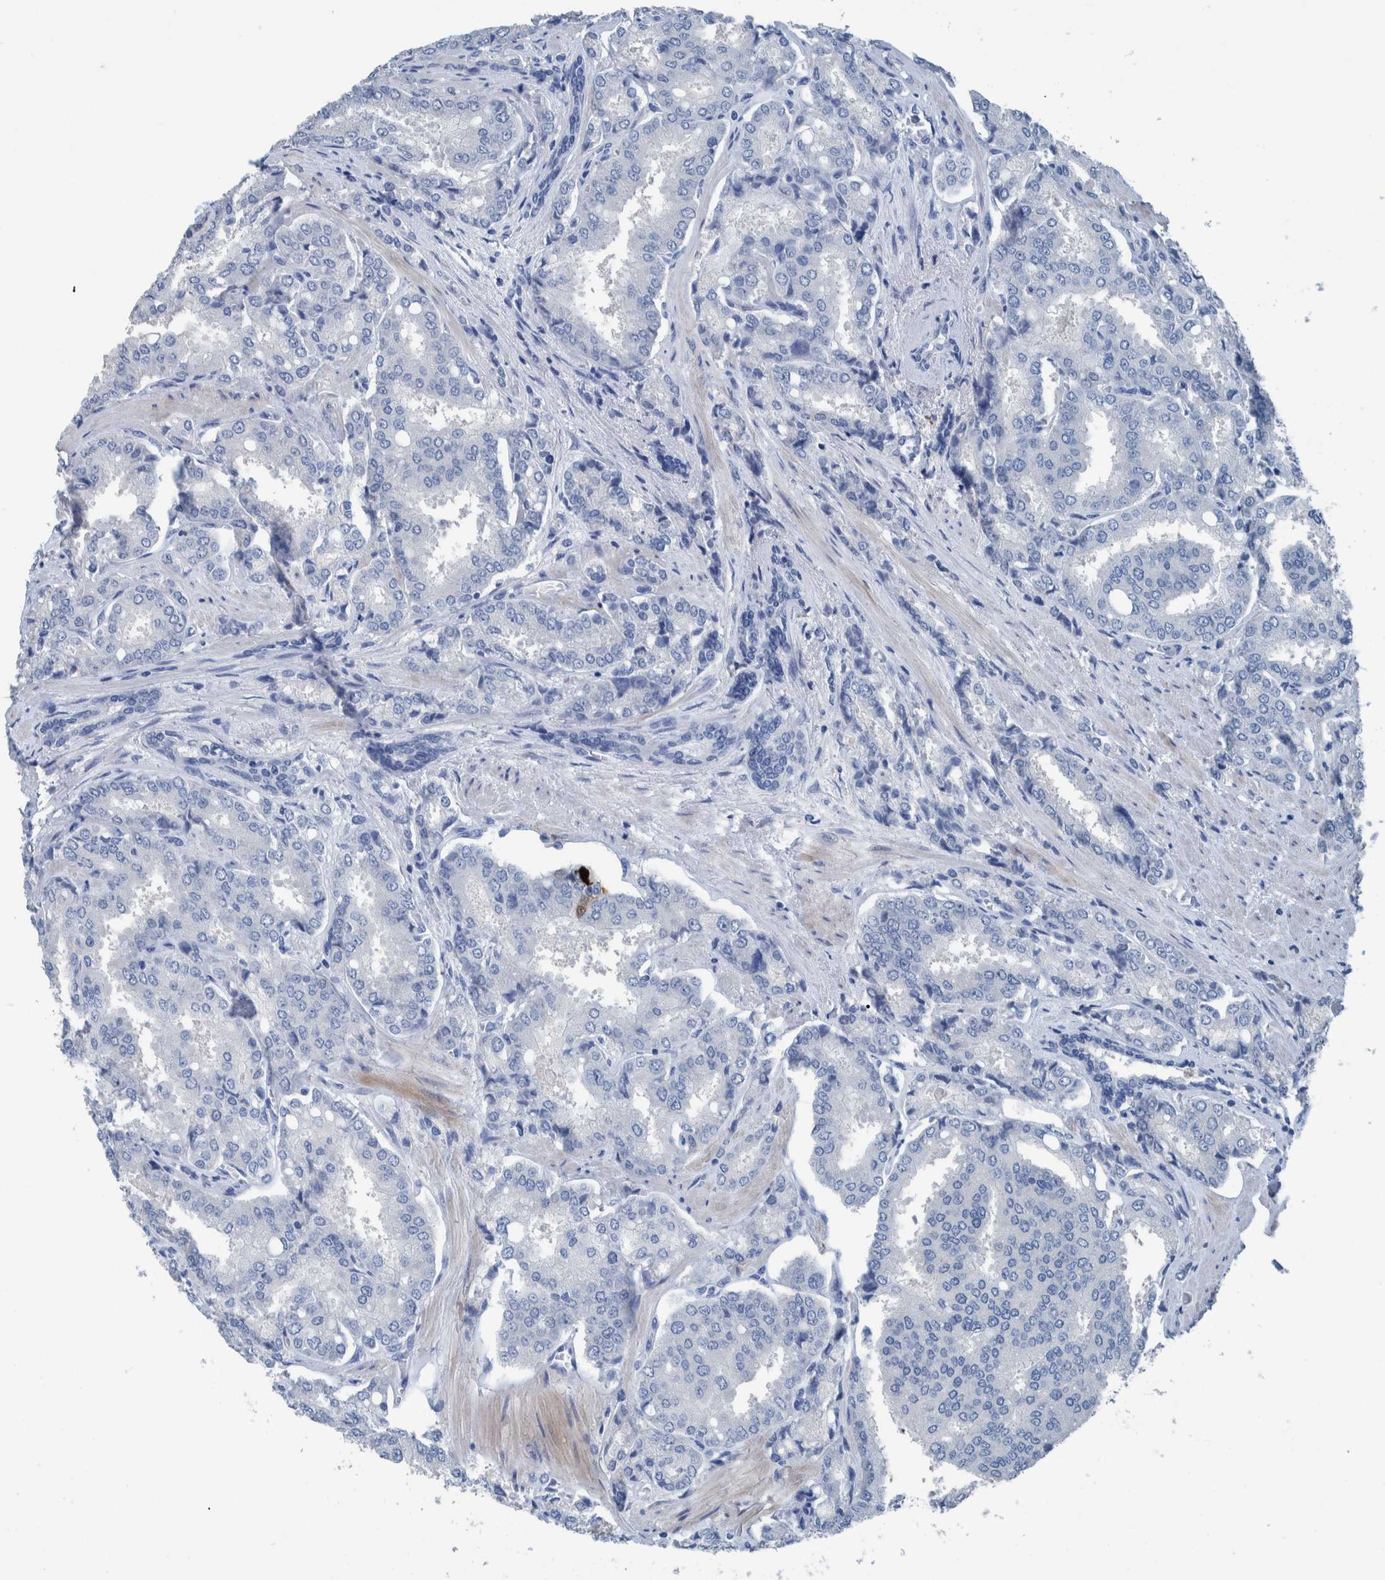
{"staining": {"intensity": "negative", "quantity": "none", "location": "none"}, "tissue": "prostate cancer", "cell_type": "Tumor cells", "image_type": "cancer", "snomed": [{"axis": "morphology", "description": "Adenocarcinoma, High grade"}, {"axis": "topography", "description": "Prostate"}], "caption": "There is no significant expression in tumor cells of prostate cancer (high-grade adenocarcinoma). (DAB IHC visualized using brightfield microscopy, high magnification).", "gene": "IDO1", "patient": {"sex": "male", "age": 50}}